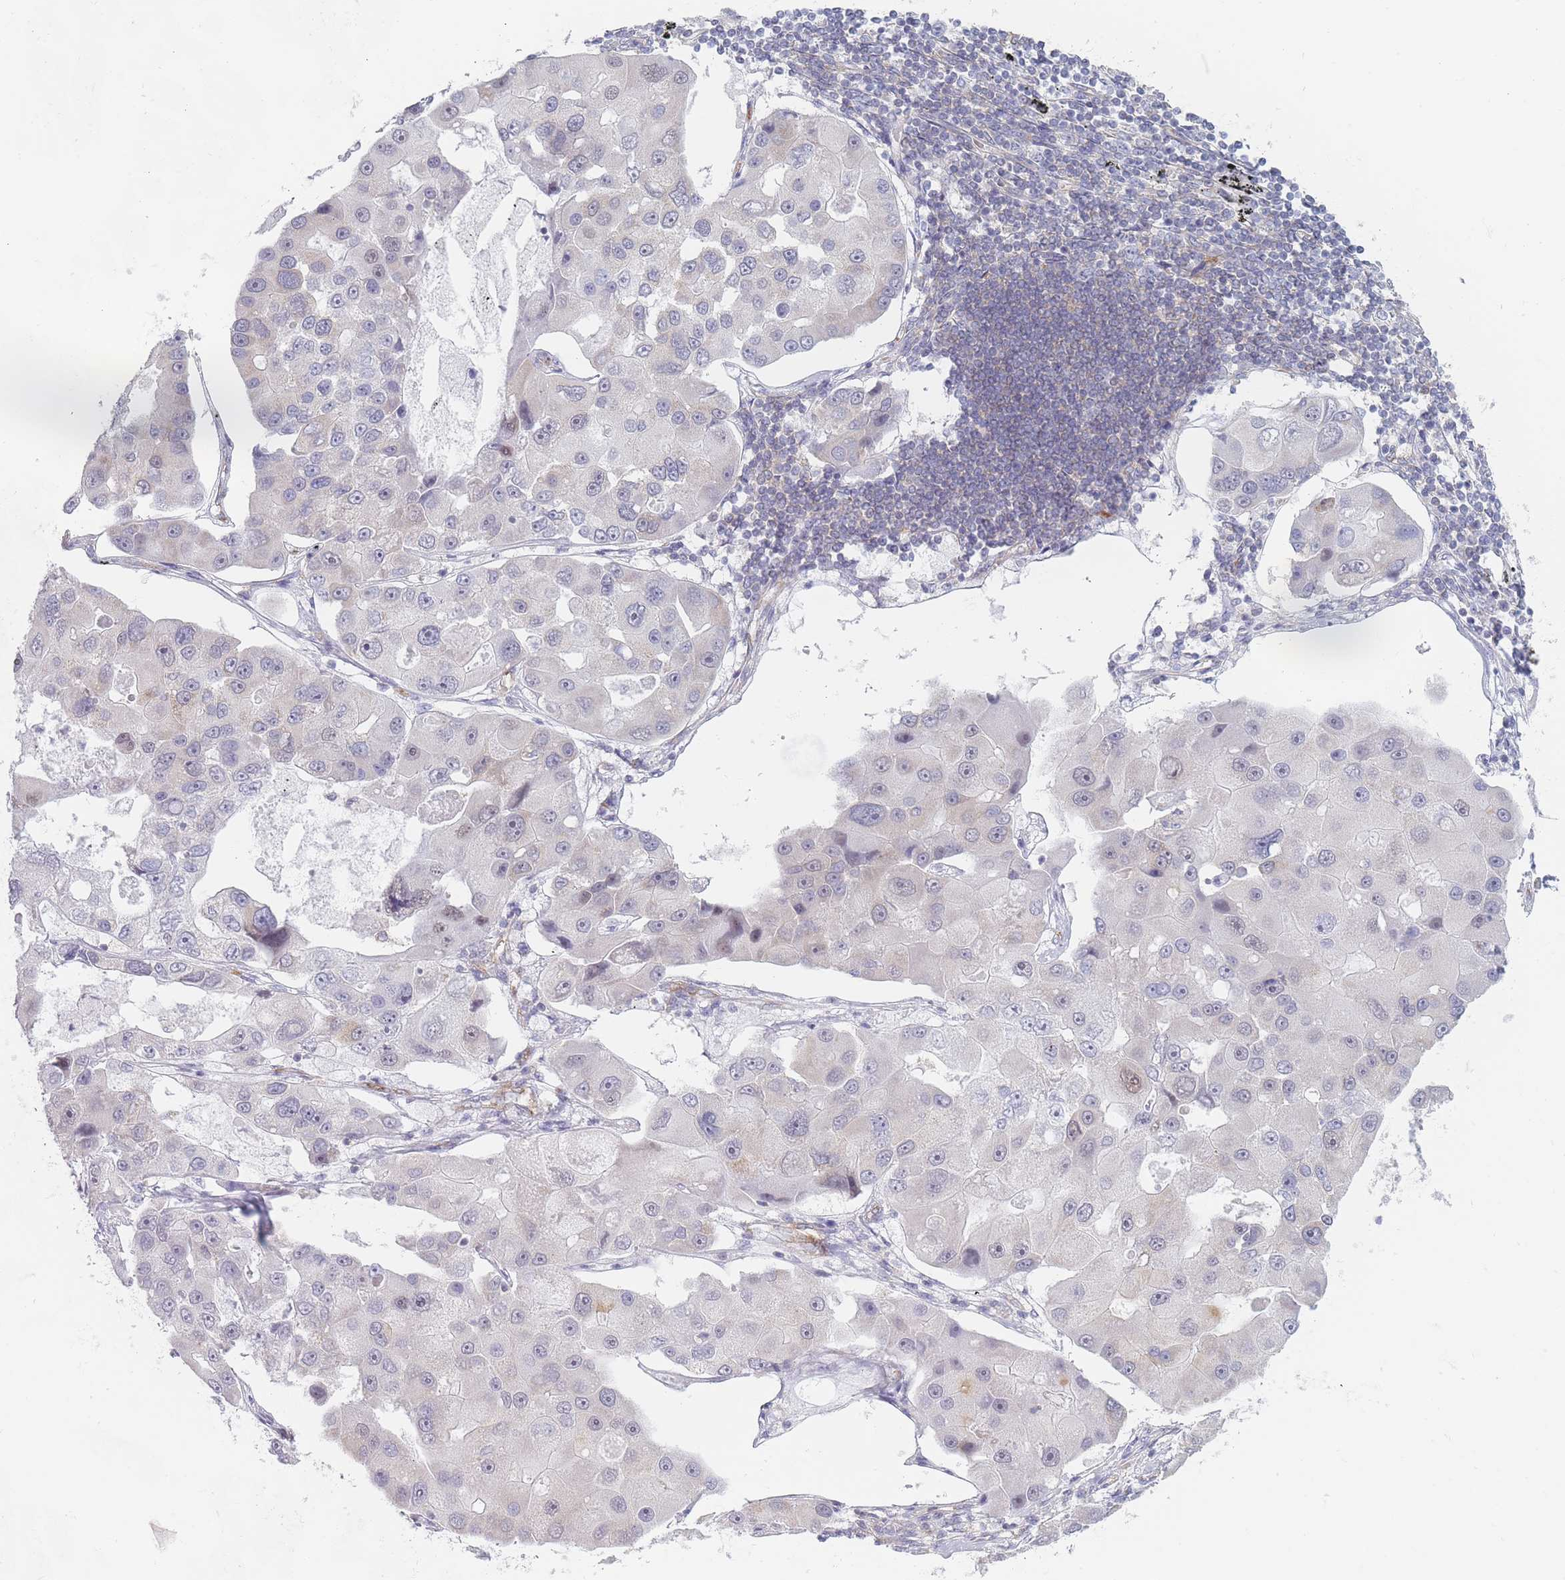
{"staining": {"intensity": "negative", "quantity": "none", "location": "none"}, "tissue": "lung cancer", "cell_type": "Tumor cells", "image_type": "cancer", "snomed": [{"axis": "morphology", "description": "Adenocarcinoma, NOS"}, {"axis": "topography", "description": "Lung"}], "caption": "Immunohistochemistry (IHC) photomicrograph of lung cancer stained for a protein (brown), which displays no staining in tumor cells. (DAB IHC, high magnification).", "gene": "MAP1S", "patient": {"sex": "female", "age": 54}}